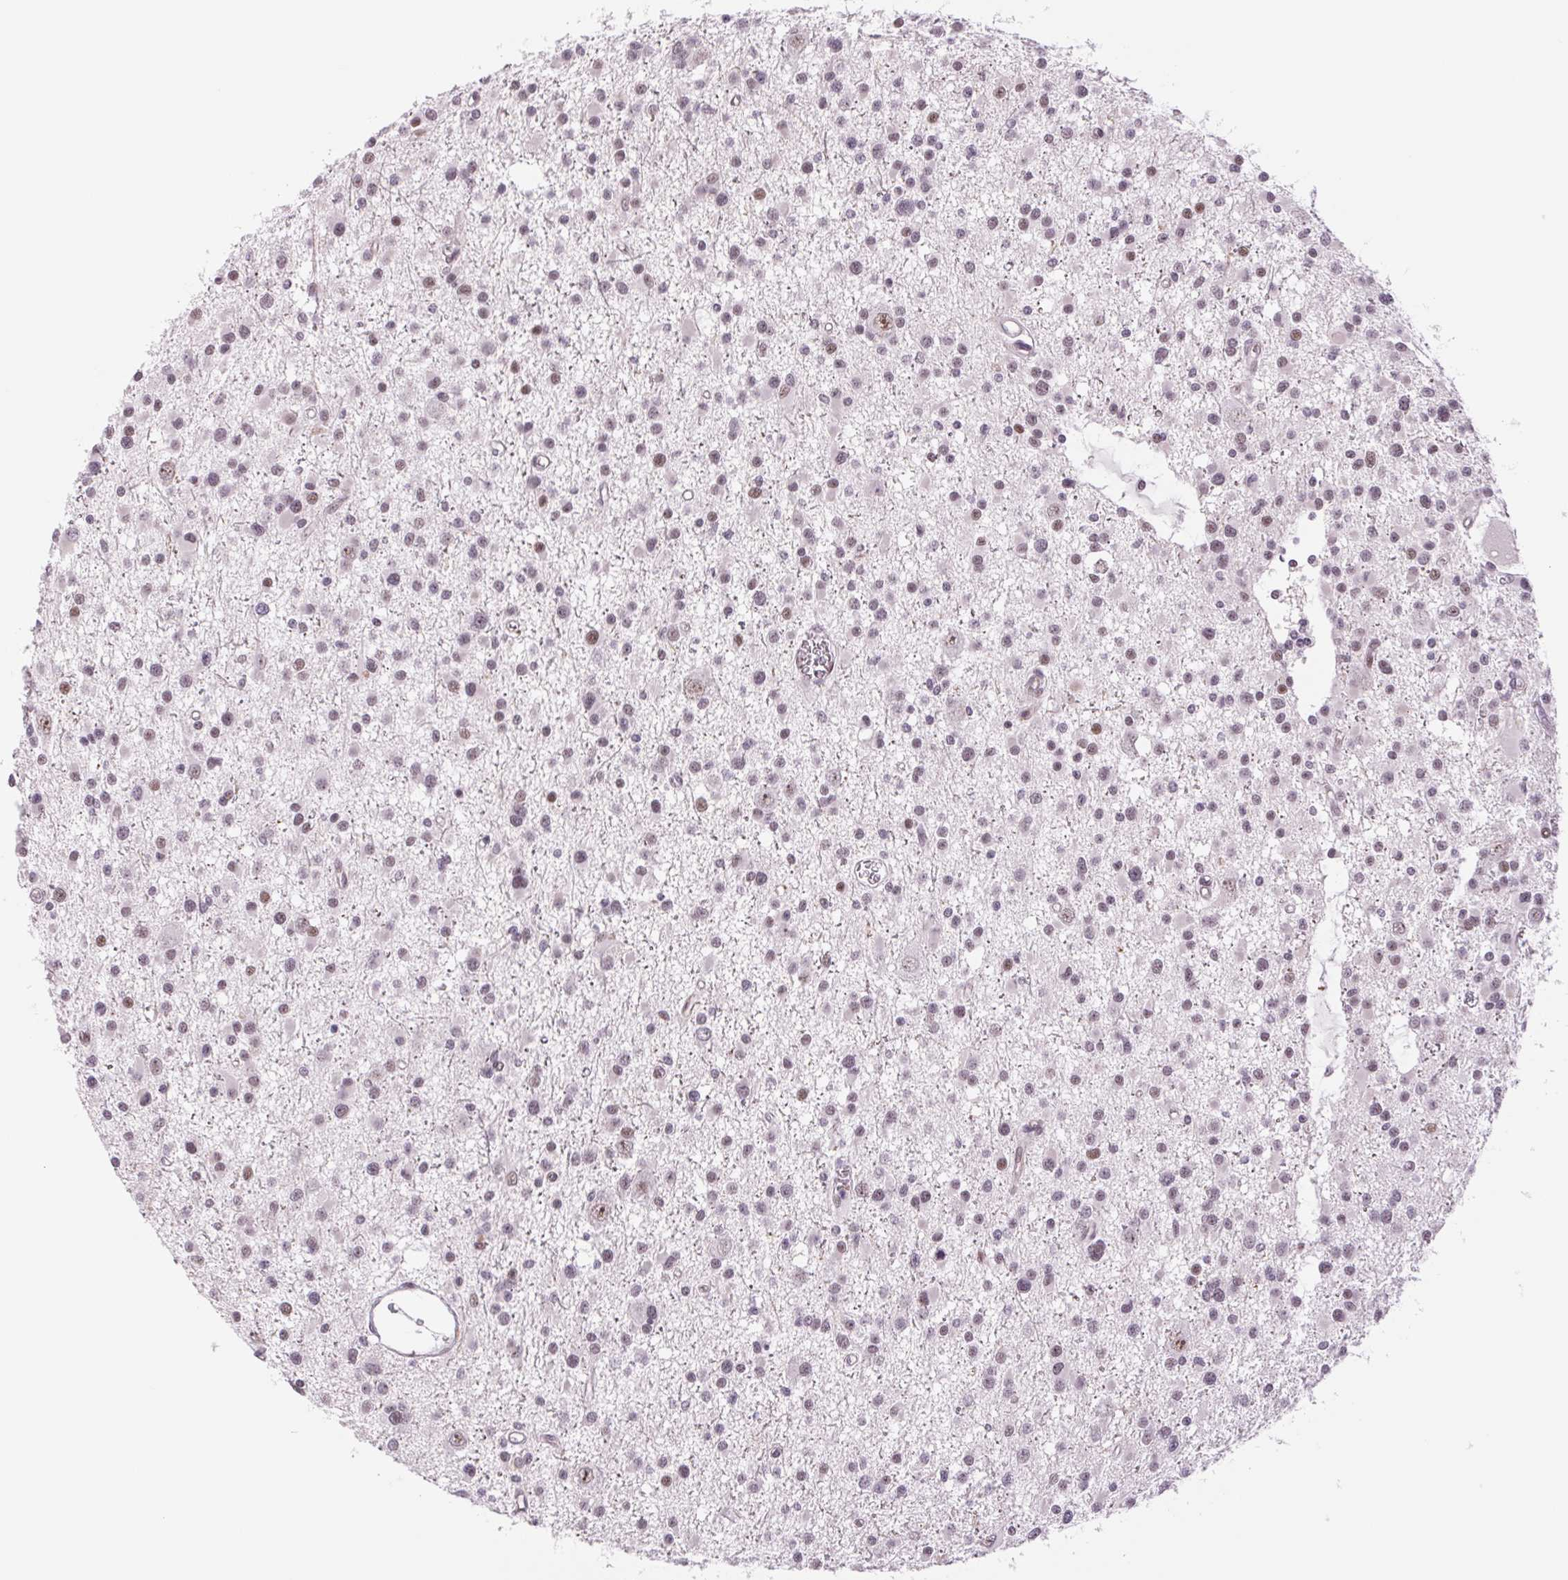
{"staining": {"intensity": "weak", "quantity": "25%-75%", "location": "nuclear"}, "tissue": "glioma", "cell_type": "Tumor cells", "image_type": "cancer", "snomed": [{"axis": "morphology", "description": "Glioma, malignant, High grade"}, {"axis": "topography", "description": "Brain"}], "caption": "Glioma stained with a brown dye demonstrates weak nuclear positive positivity in about 25%-75% of tumor cells.", "gene": "ZC3H14", "patient": {"sex": "male", "age": 54}}